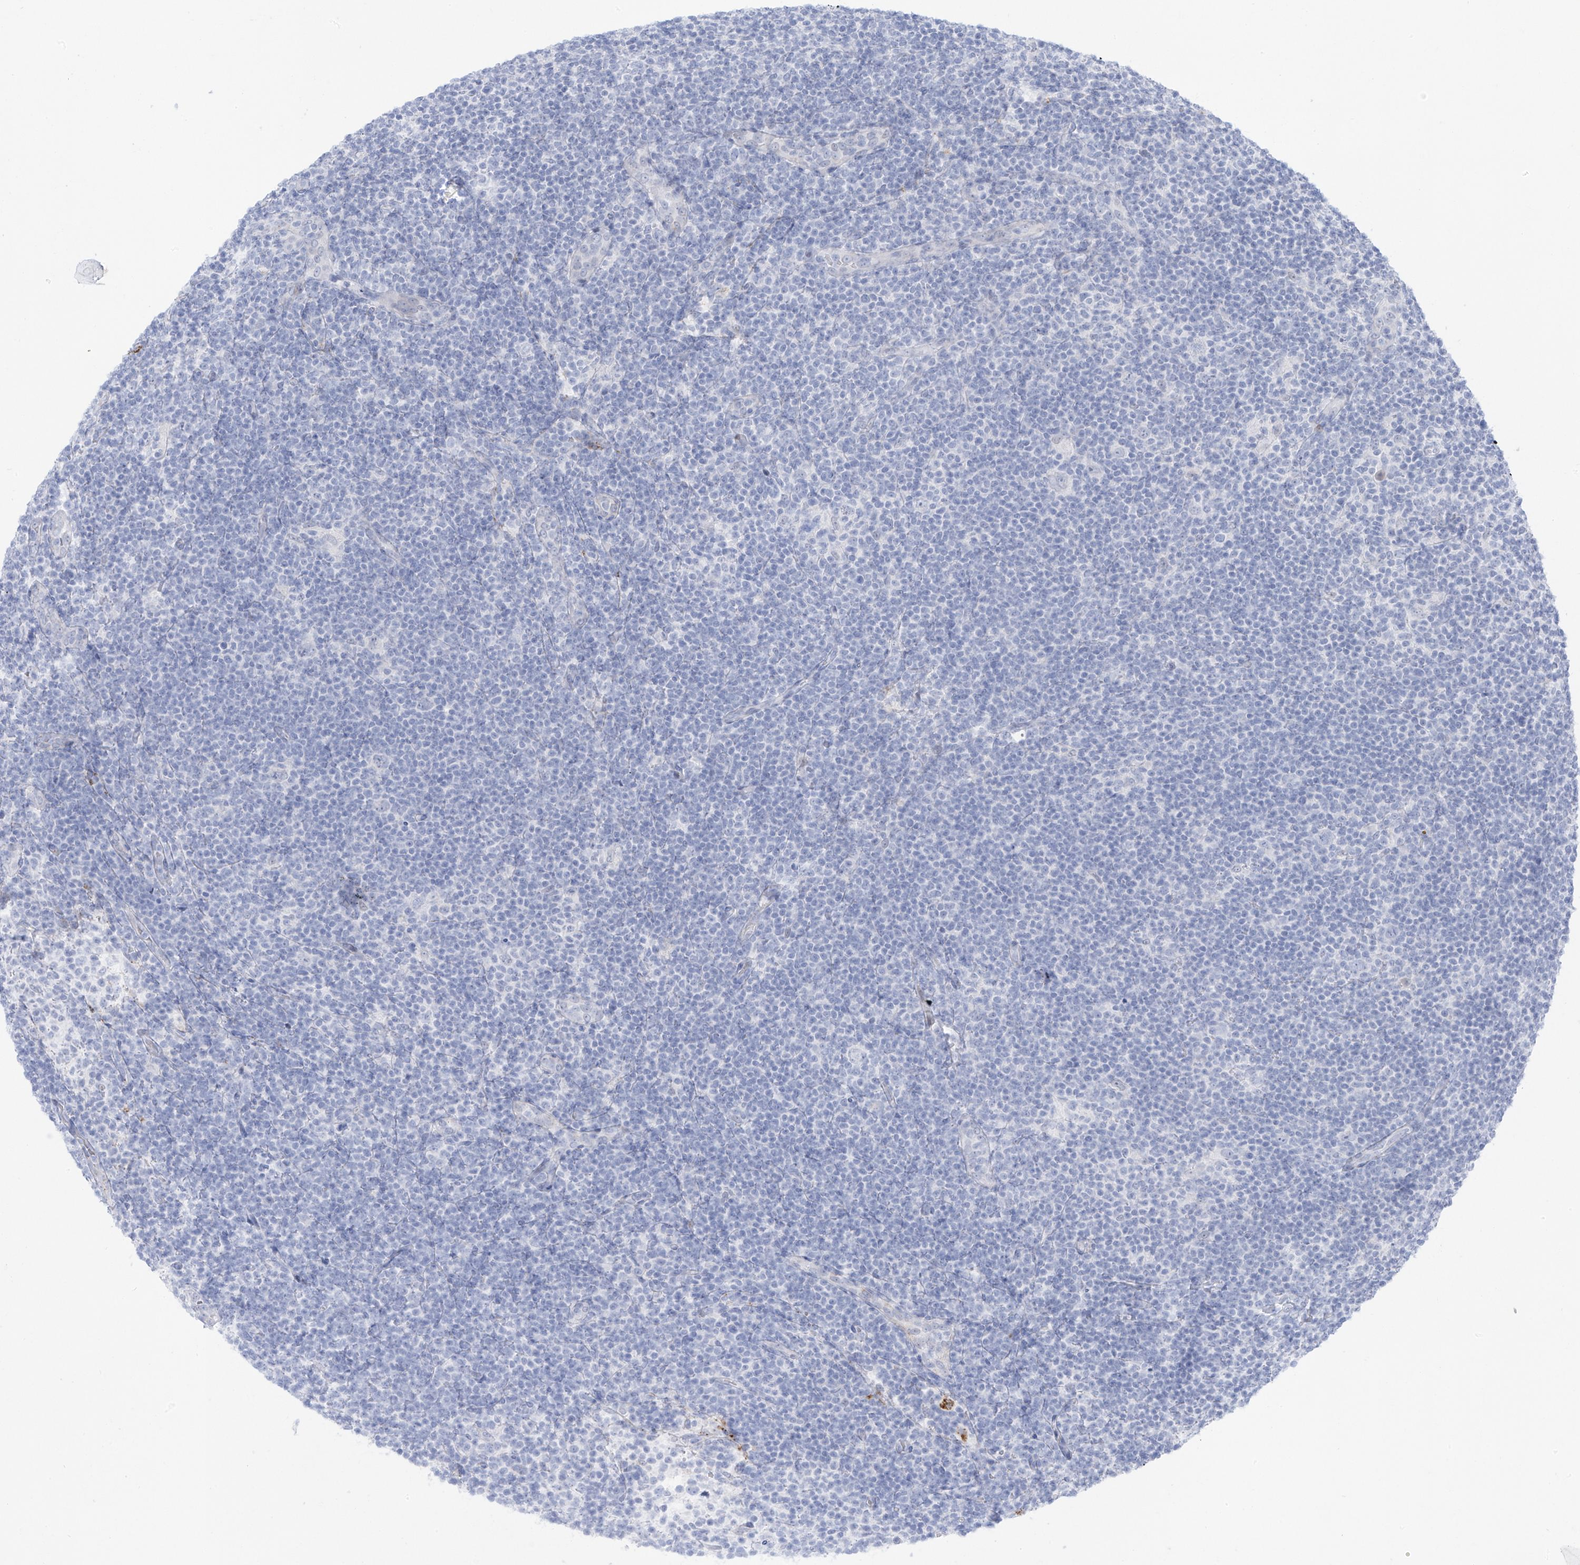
{"staining": {"intensity": "negative", "quantity": "none", "location": "none"}, "tissue": "lymphoma", "cell_type": "Tumor cells", "image_type": "cancer", "snomed": [{"axis": "morphology", "description": "Hodgkin's disease, NOS"}, {"axis": "topography", "description": "Lymph node"}], "caption": "Immunohistochemical staining of lymphoma demonstrates no significant expression in tumor cells.", "gene": "PSPH", "patient": {"sex": "female", "age": 57}}